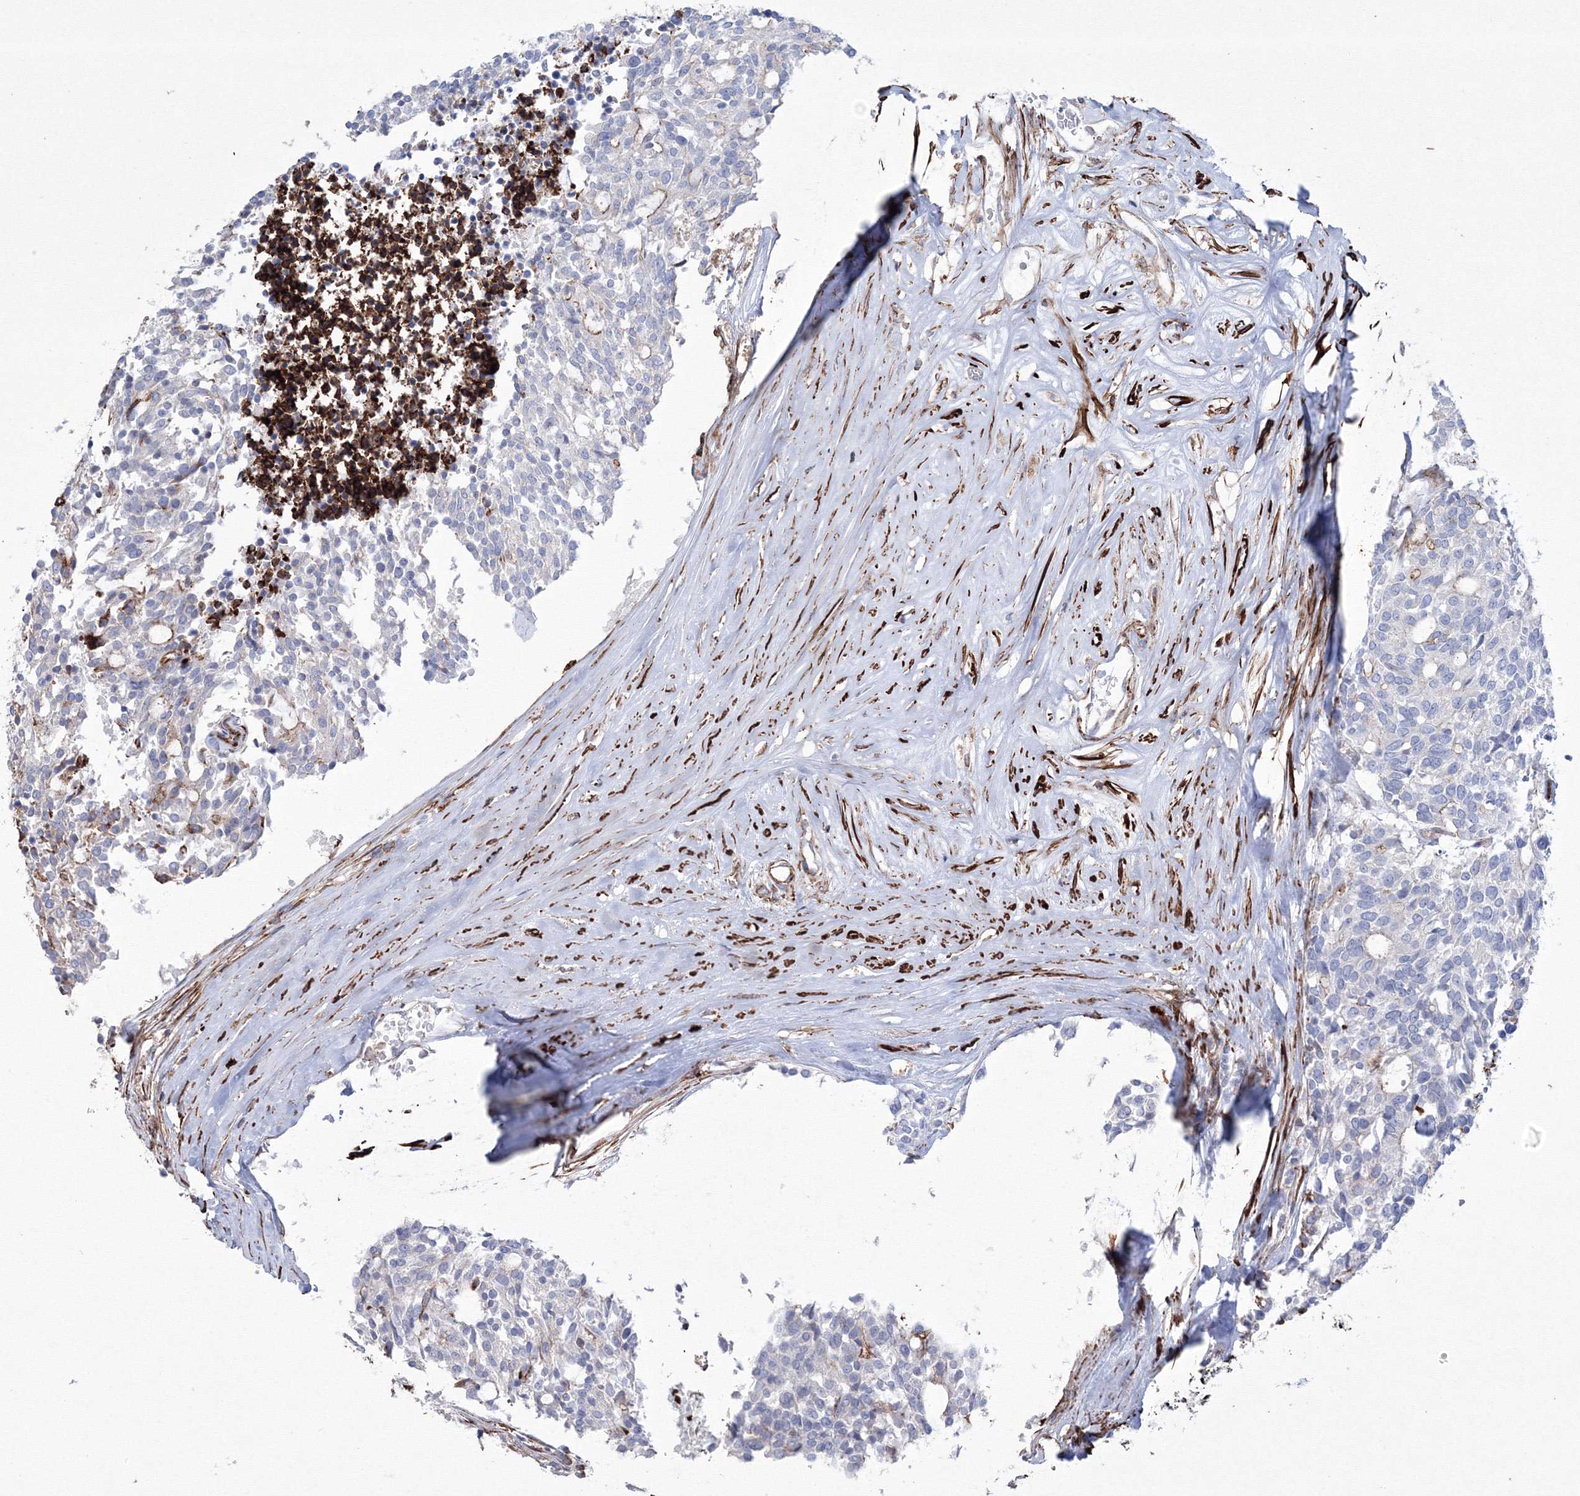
{"staining": {"intensity": "negative", "quantity": "none", "location": "none"}, "tissue": "carcinoid", "cell_type": "Tumor cells", "image_type": "cancer", "snomed": [{"axis": "morphology", "description": "Carcinoid, malignant, NOS"}, {"axis": "topography", "description": "Pancreas"}], "caption": "Tumor cells show no significant staining in carcinoid.", "gene": "GPR82", "patient": {"sex": "female", "age": 54}}